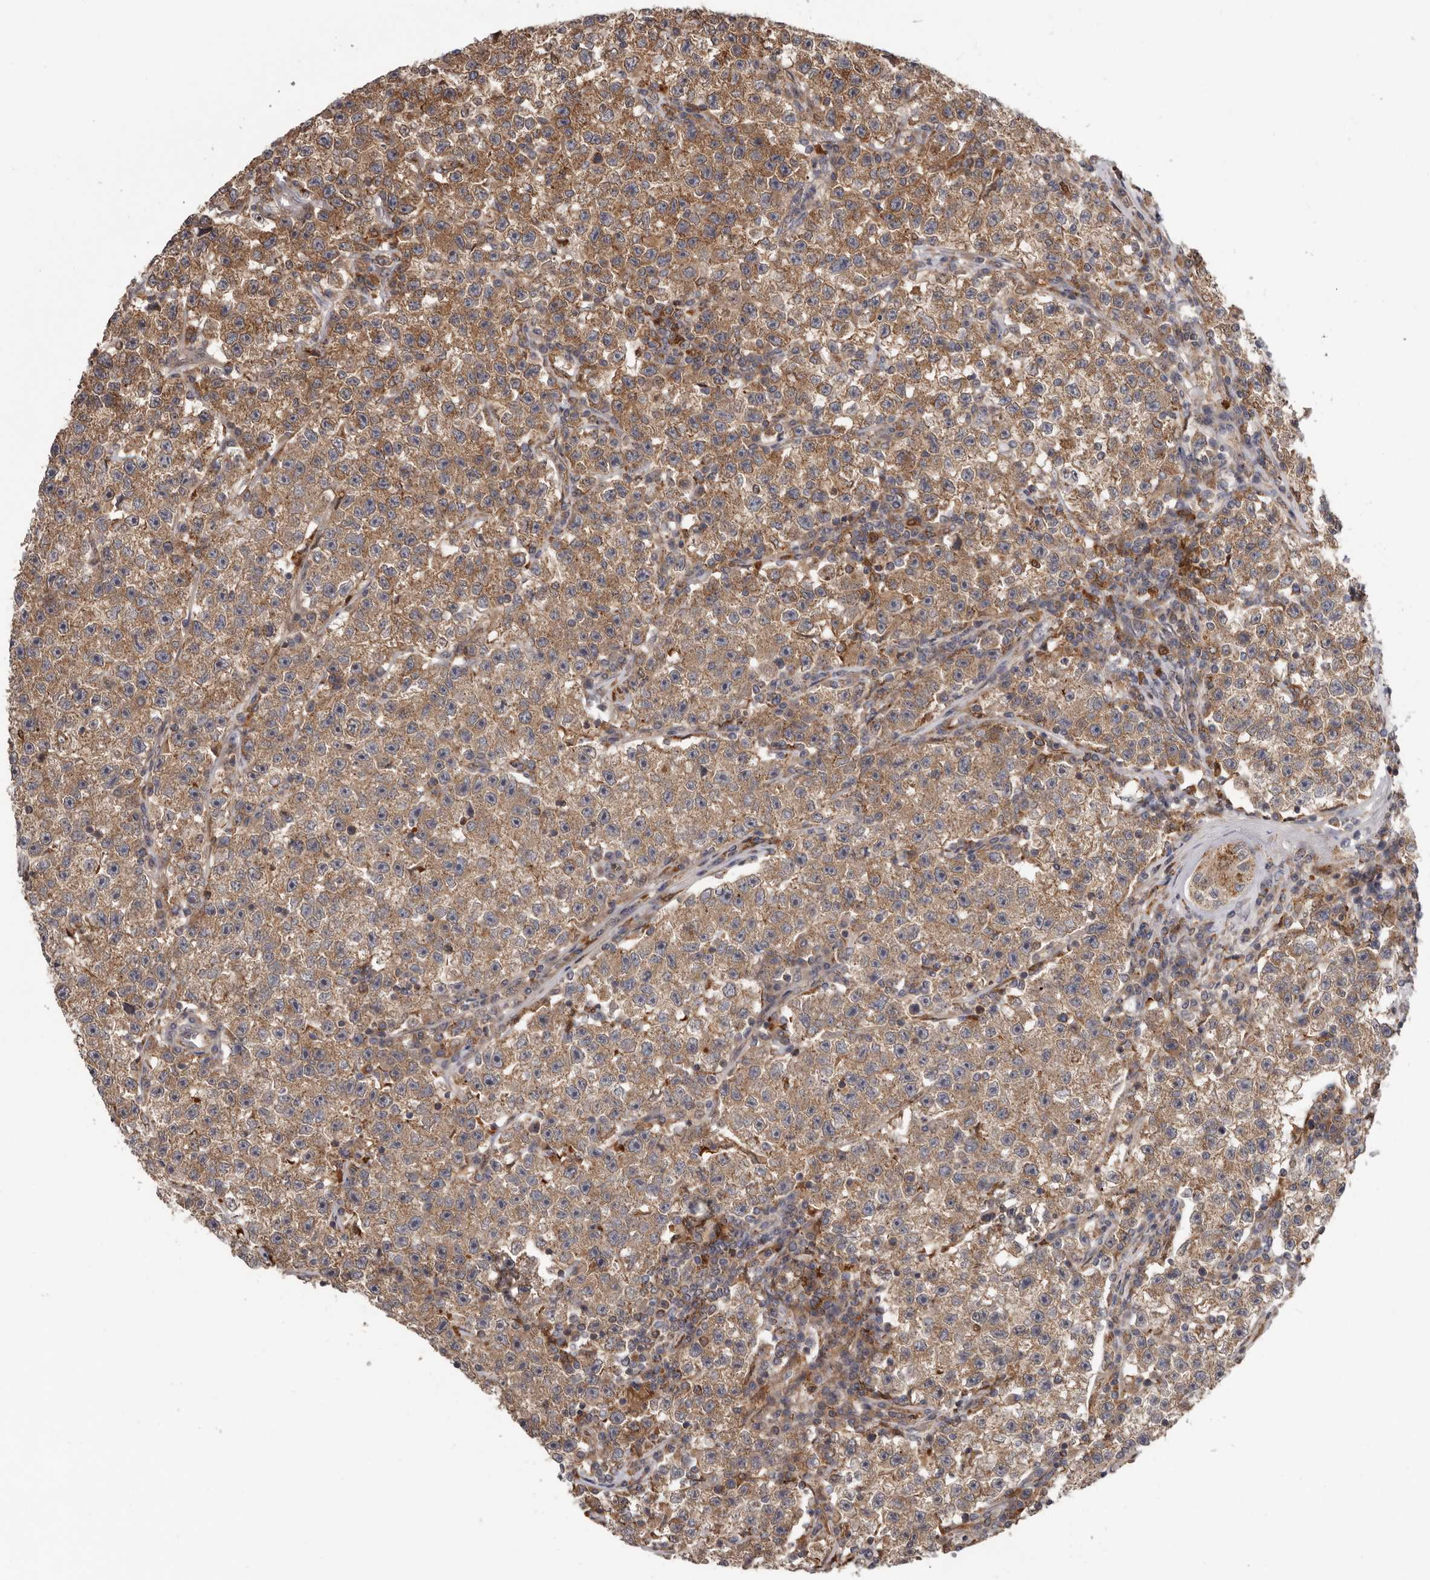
{"staining": {"intensity": "moderate", "quantity": ">75%", "location": "cytoplasmic/membranous"}, "tissue": "testis cancer", "cell_type": "Tumor cells", "image_type": "cancer", "snomed": [{"axis": "morphology", "description": "Seminoma, NOS"}, {"axis": "topography", "description": "Testis"}], "caption": "Moderate cytoplasmic/membranous positivity is appreciated in about >75% of tumor cells in testis cancer.", "gene": "FGFR4", "patient": {"sex": "male", "age": 22}}